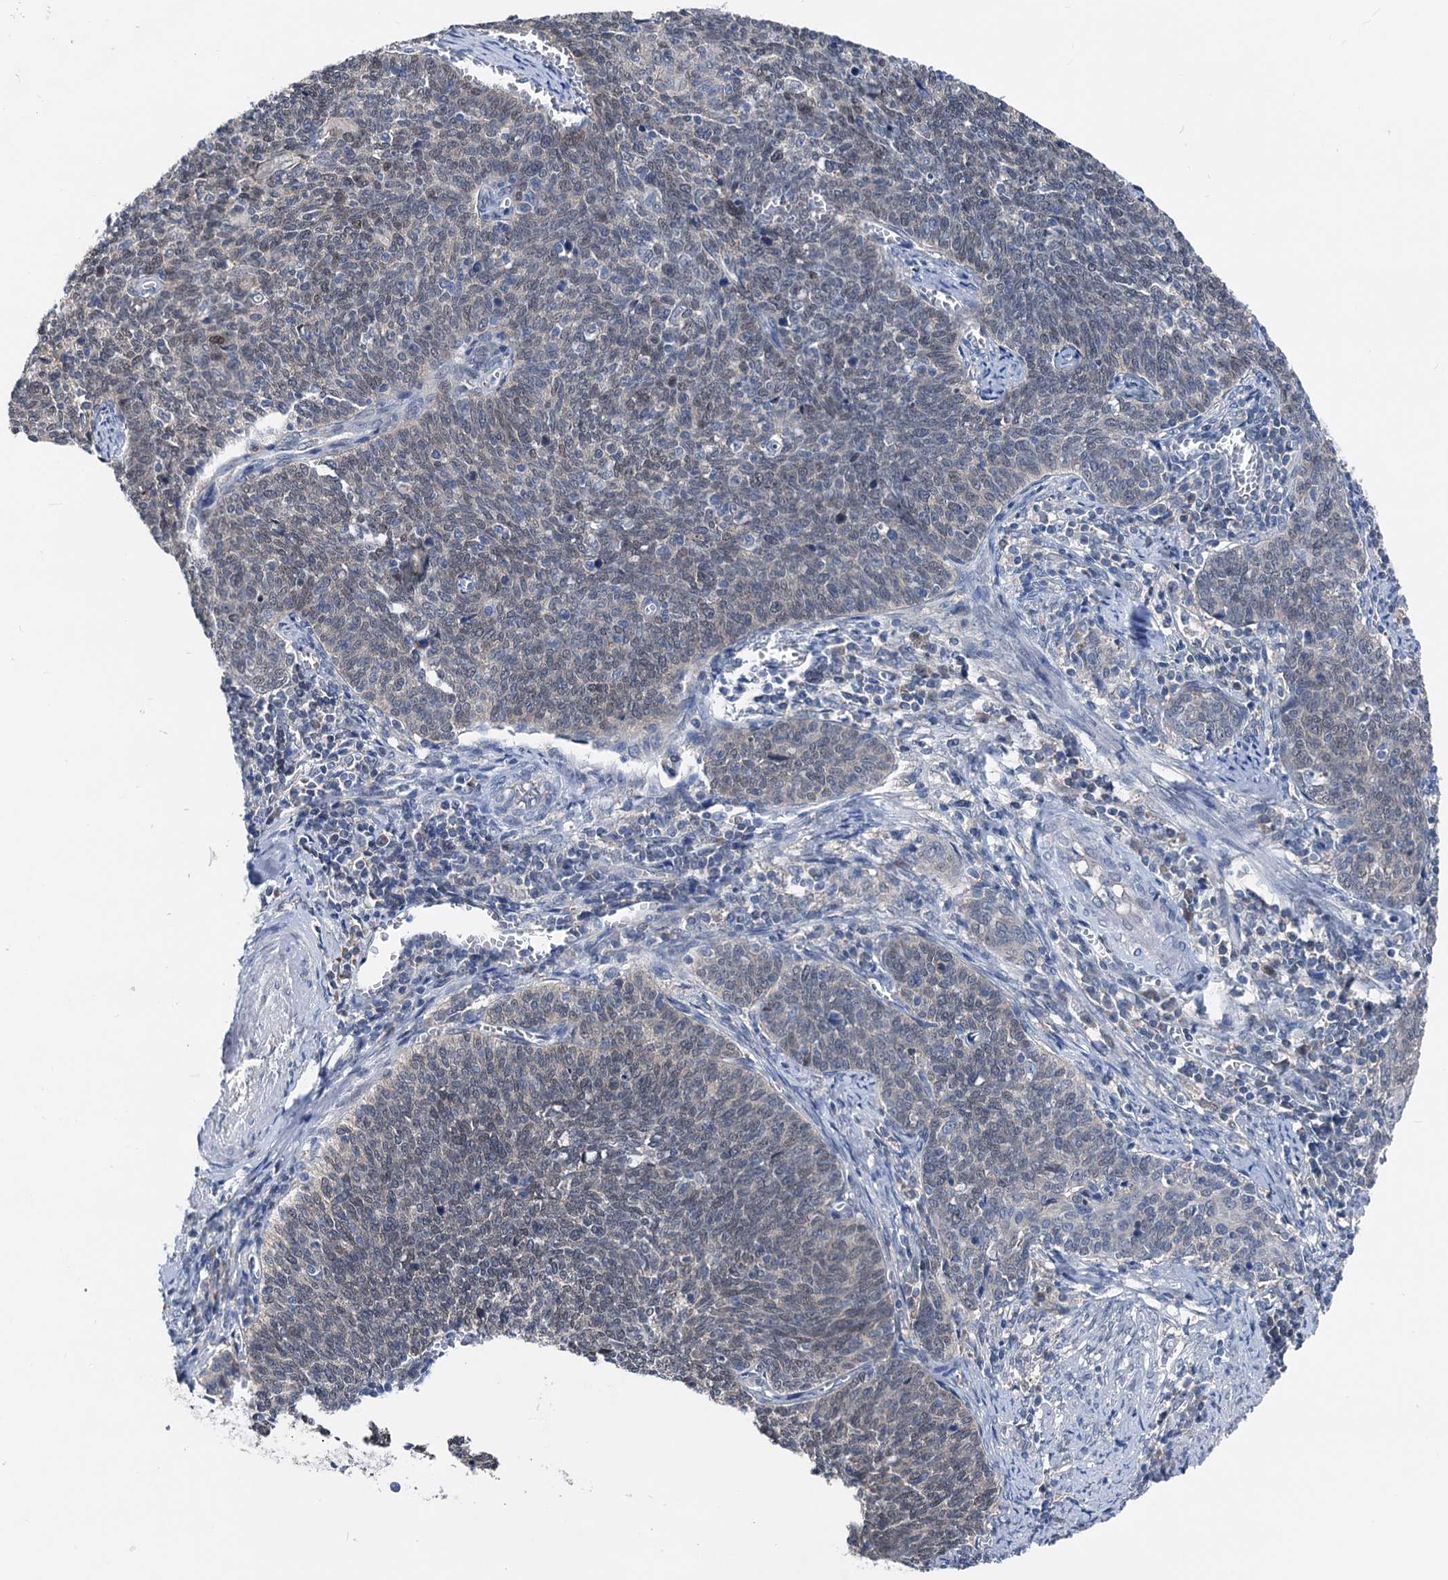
{"staining": {"intensity": "weak", "quantity": "<25%", "location": "nuclear"}, "tissue": "cervical cancer", "cell_type": "Tumor cells", "image_type": "cancer", "snomed": [{"axis": "morphology", "description": "Squamous cell carcinoma, NOS"}, {"axis": "topography", "description": "Cervix"}], "caption": "A photomicrograph of squamous cell carcinoma (cervical) stained for a protein shows no brown staining in tumor cells. (DAB immunohistochemistry (IHC) visualized using brightfield microscopy, high magnification).", "gene": "GLO1", "patient": {"sex": "female", "age": 39}}